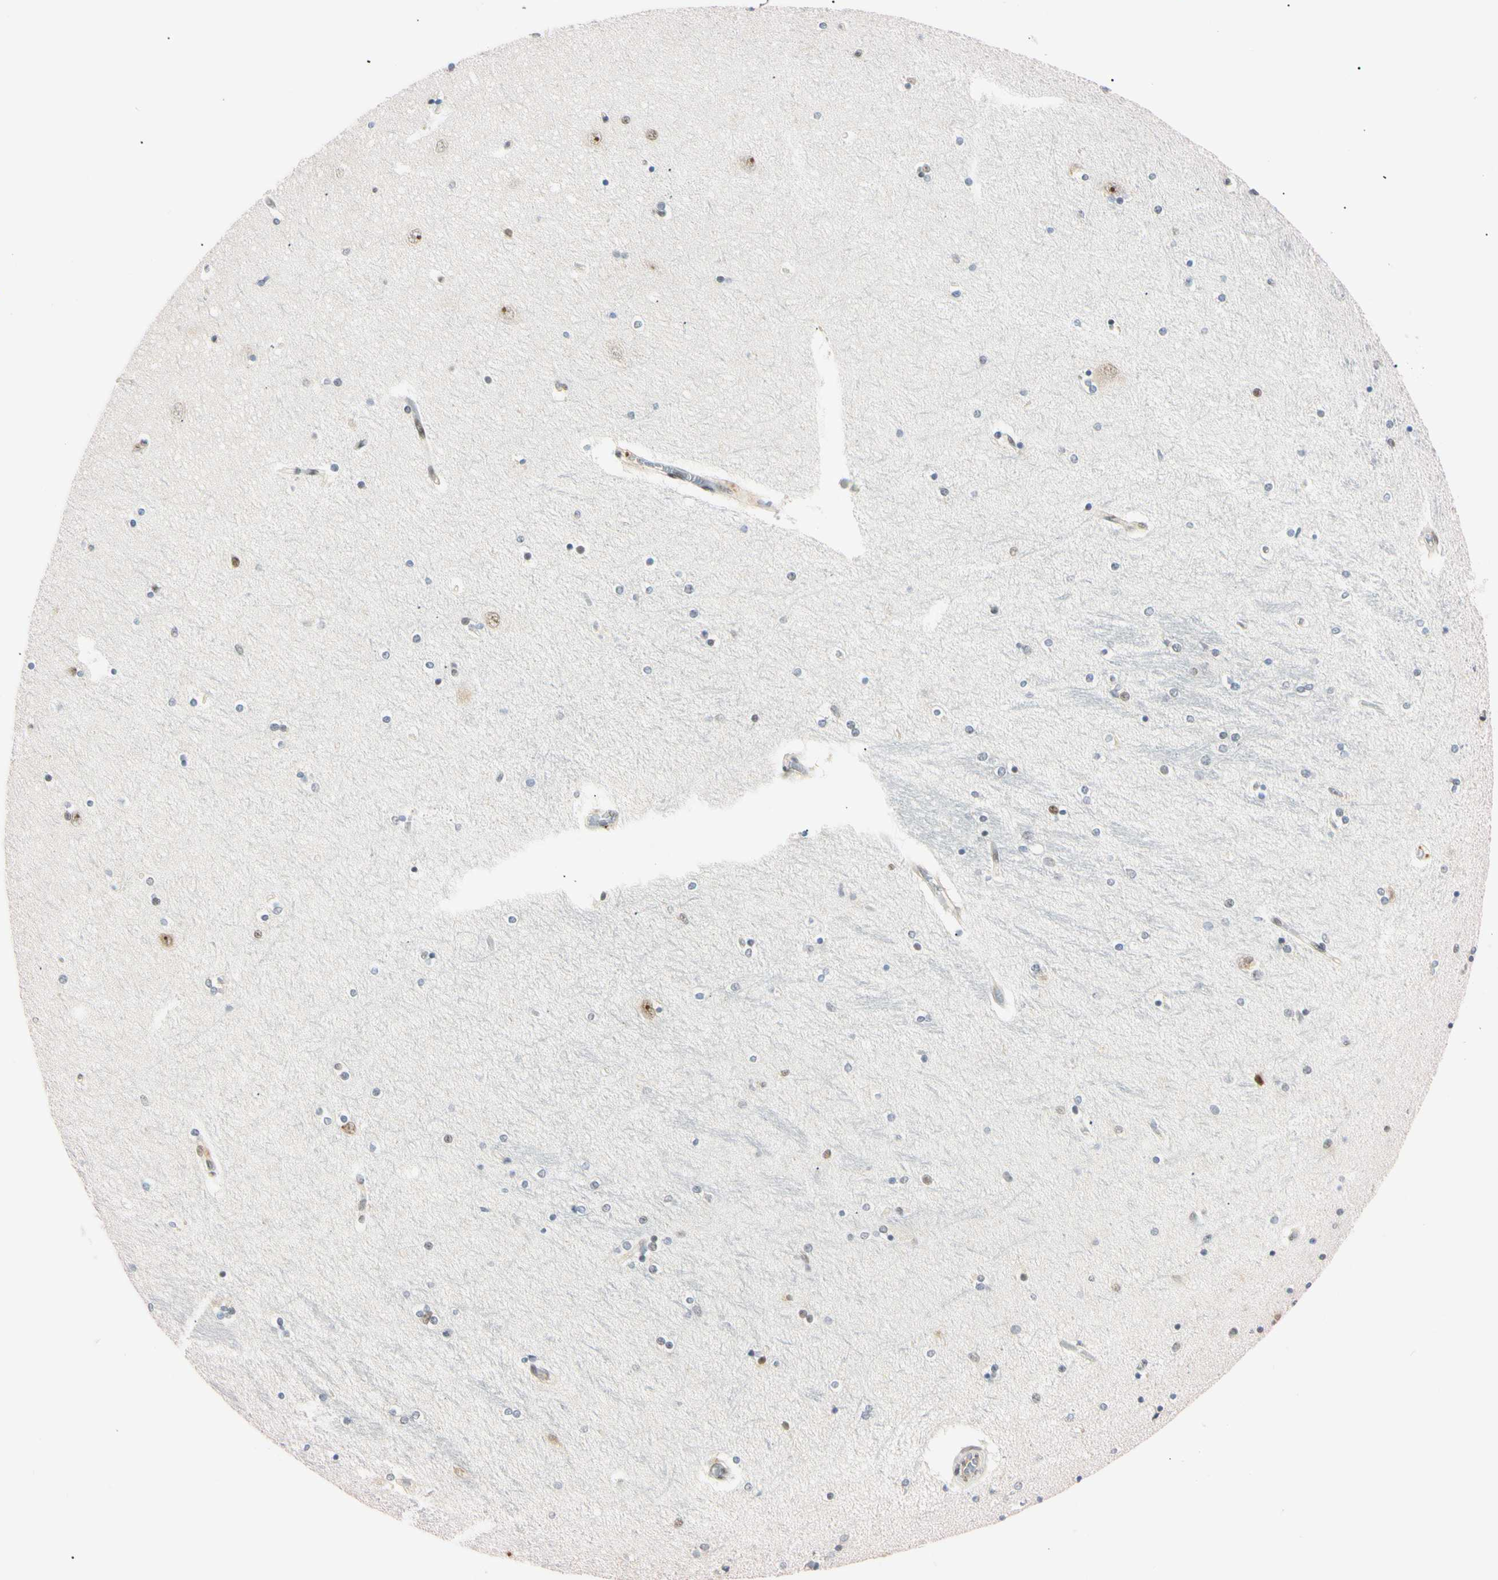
{"staining": {"intensity": "weak", "quantity": "<25%", "location": "nuclear"}, "tissue": "hippocampus", "cell_type": "Glial cells", "image_type": "normal", "snomed": [{"axis": "morphology", "description": "Normal tissue, NOS"}, {"axis": "topography", "description": "Hippocampus"}], "caption": "The image demonstrates no staining of glial cells in benign hippocampus.", "gene": "ZNF134", "patient": {"sex": "female", "age": 54}}